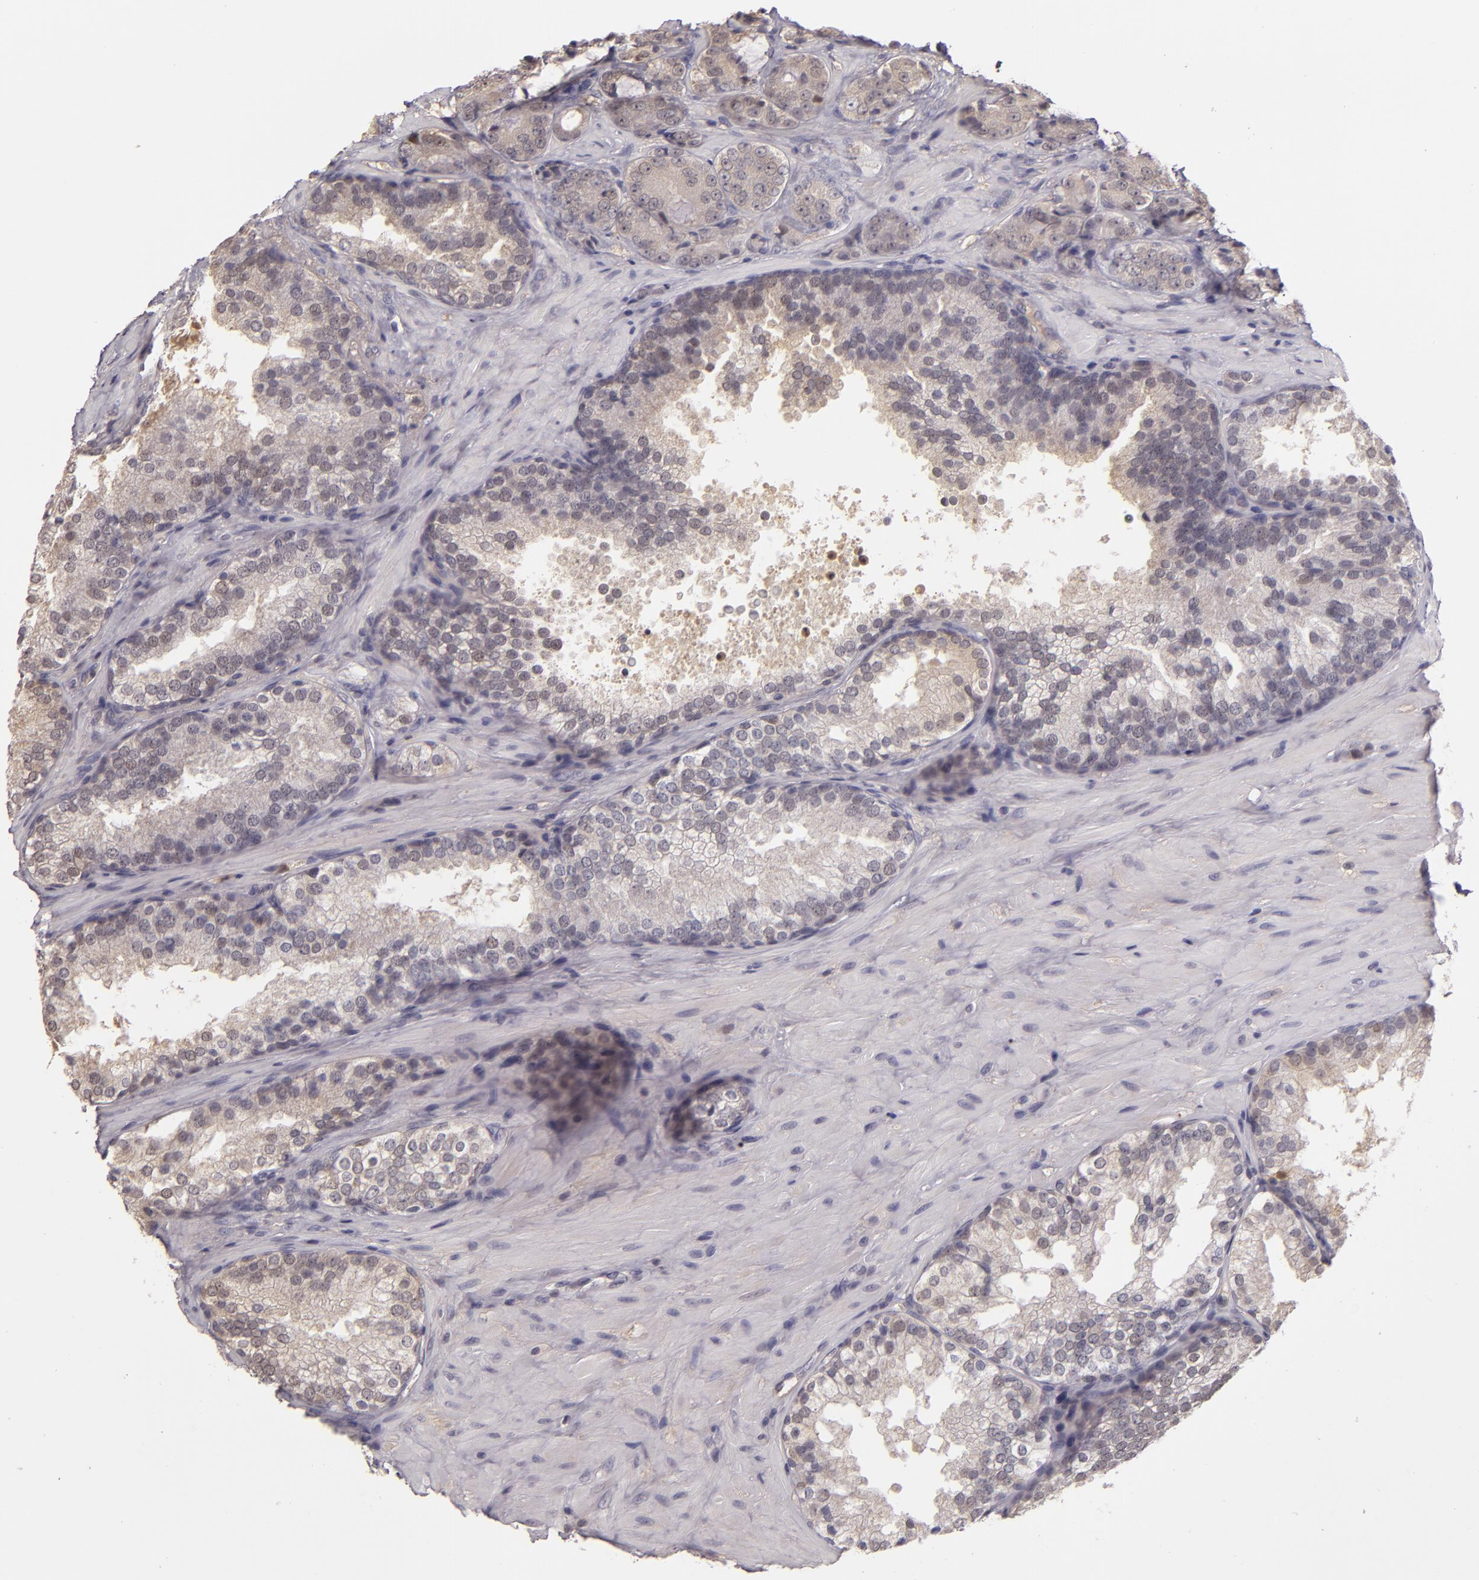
{"staining": {"intensity": "weak", "quantity": ">75%", "location": "cytoplasmic/membranous"}, "tissue": "prostate cancer", "cell_type": "Tumor cells", "image_type": "cancer", "snomed": [{"axis": "morphology", "description": "Adenocarcinoma, High grade"}, {"axis": "topography", "description": "Prostate"}], "caption": "Protein staining of prostate adenocarcinoma (high-grade) tissue reveals weak cytoplasmic/membranous expression in approximately >75% of tumor cells.", "gene": "LRG1", "patient": {"sex": "male", "age": 70}}